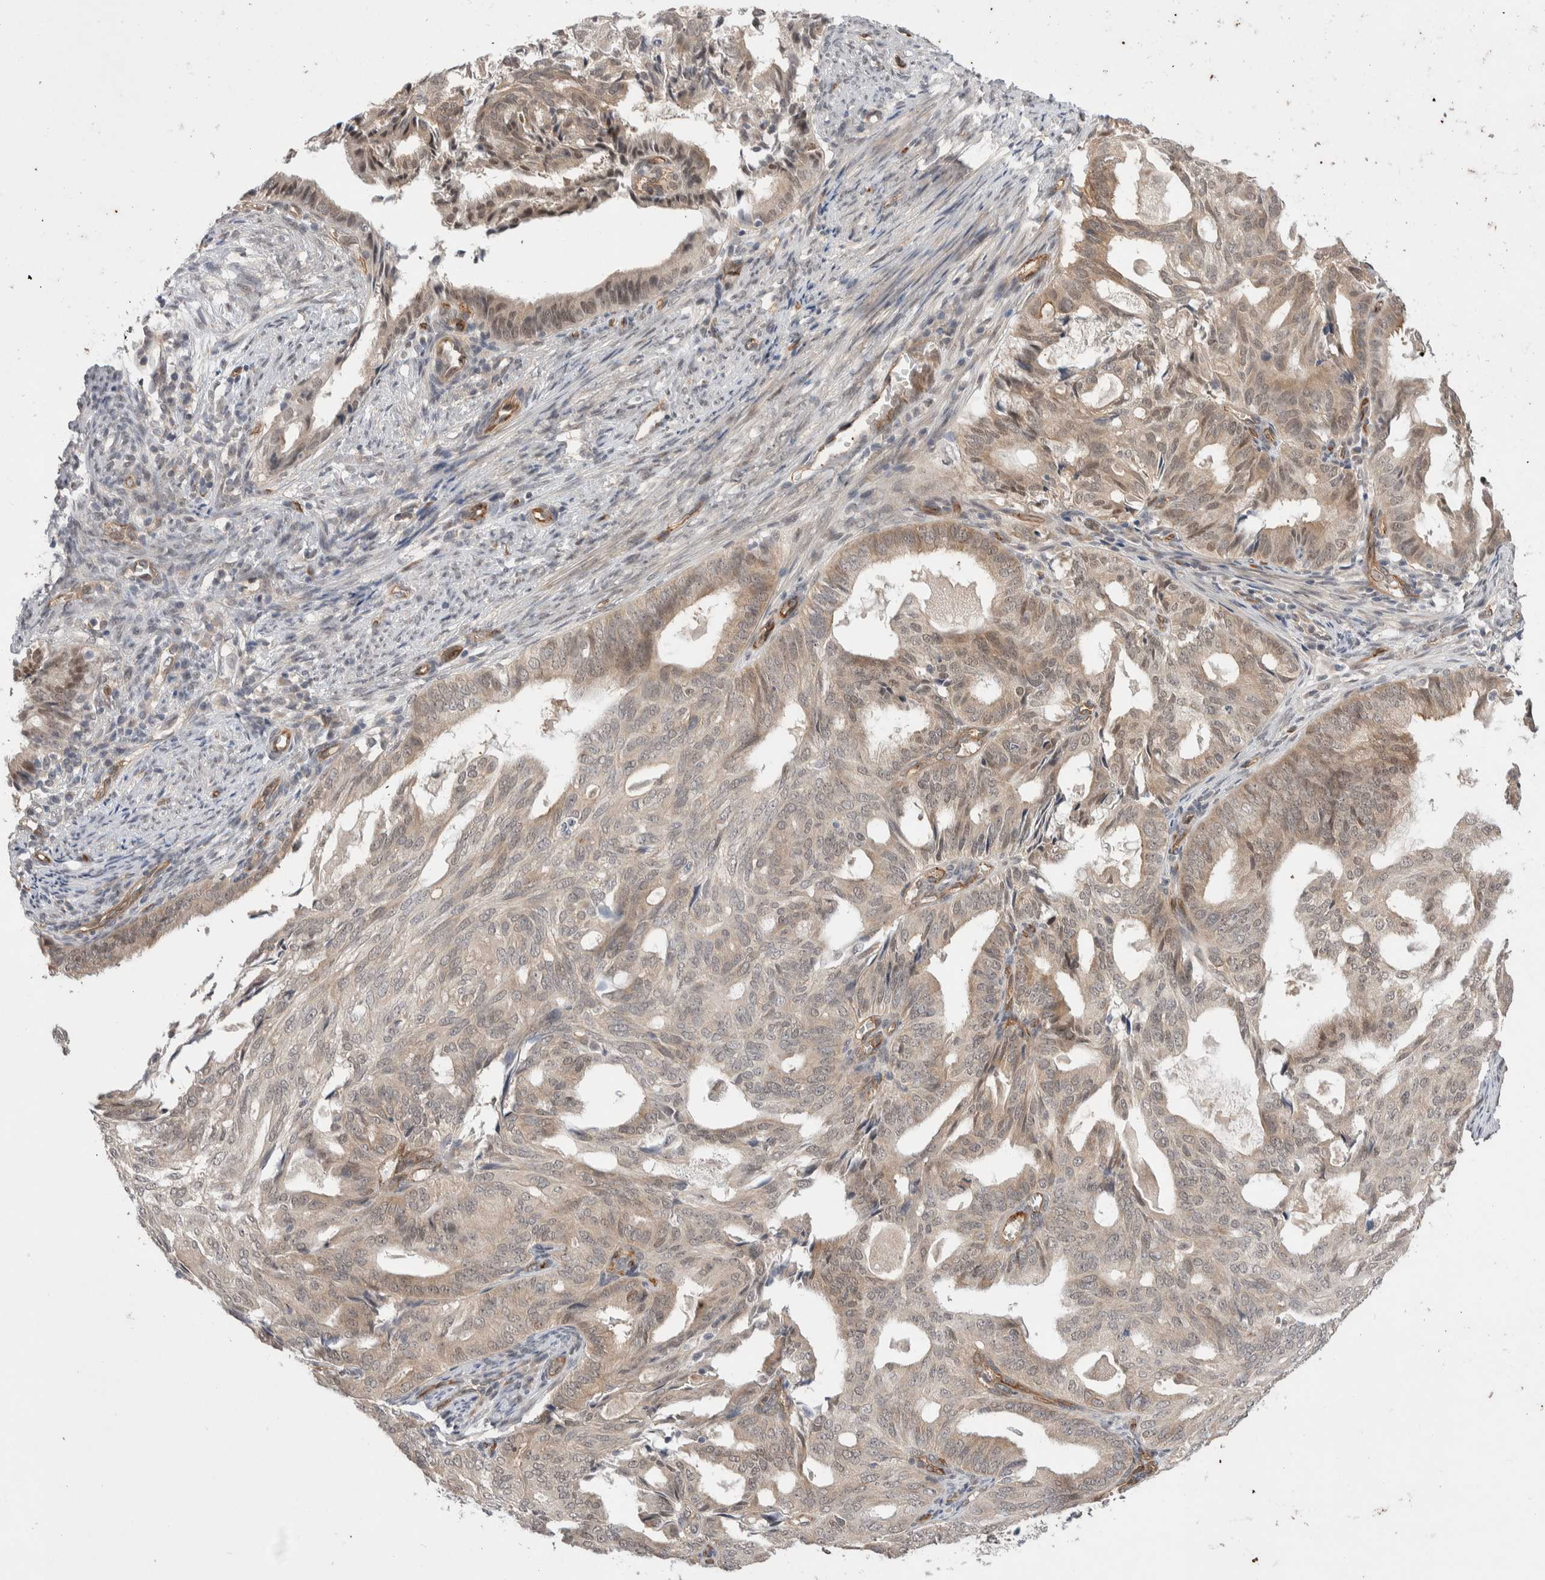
{"staining": {"intensity": "weak", "quantity": ">75%", "location": "cytoplasmic/membranous"}, "tissue": "endometrial cancer", "cell_type": "Tumor cells", "image_type": "cancer", "snomed": [{"axis": "morphology", "description": "Adenocarcinoma, NOS"}, {"axis": "topography", "description": "Endometrium"}], "caption": "This is an image of immunohistochemistry staining of endometrial adenocarcinoma, which shows weak staining in the cytoplasmic/membranous of tumor cells.", "gene": "ZNF704", "patient": {"sex": "female", "age": 58}}